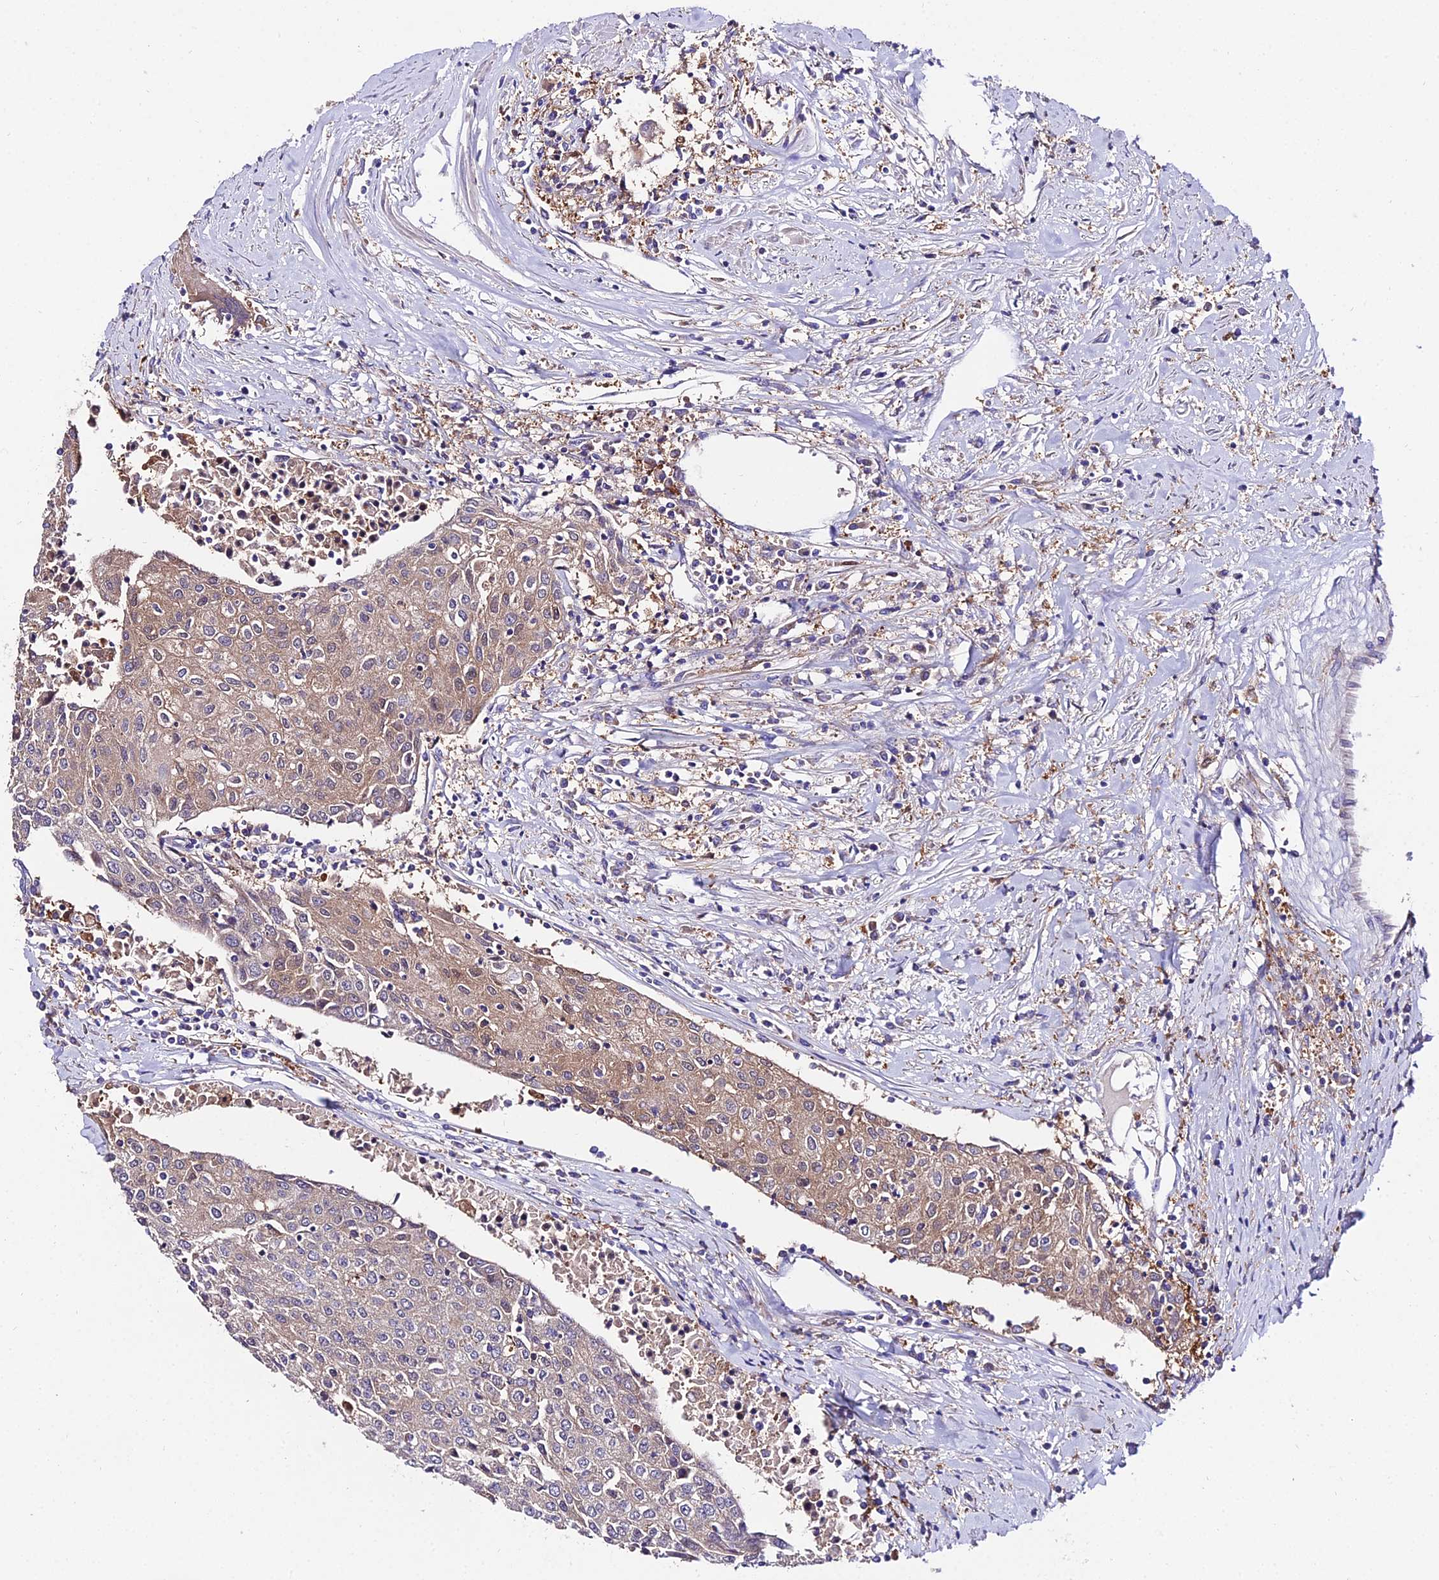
{"staining": {"intensity": "weak", "quantity": "25%-75%", "location": "cytoplasmic/membranous"}, "tissue": "urothelial cancer", "cell_type": "Tumor cells", "image_type": "cancer", "snomed": [{"axis": "morphology", "description": "Urothelial carcinoma, High grade"}, {"axis": "topography", "description": "Urinary bladder"}], "caption": "Protein expression analysis of human urothelial cancer reveals weak cytoplasmic/membranous positivity in approximately 25%-75% of tumor cells. Immunohistochemistry stains the protein in brown and the nuclei are stained blue.", "gene": "C2orf69", "patient": {"sex": "female", "age": 85}}